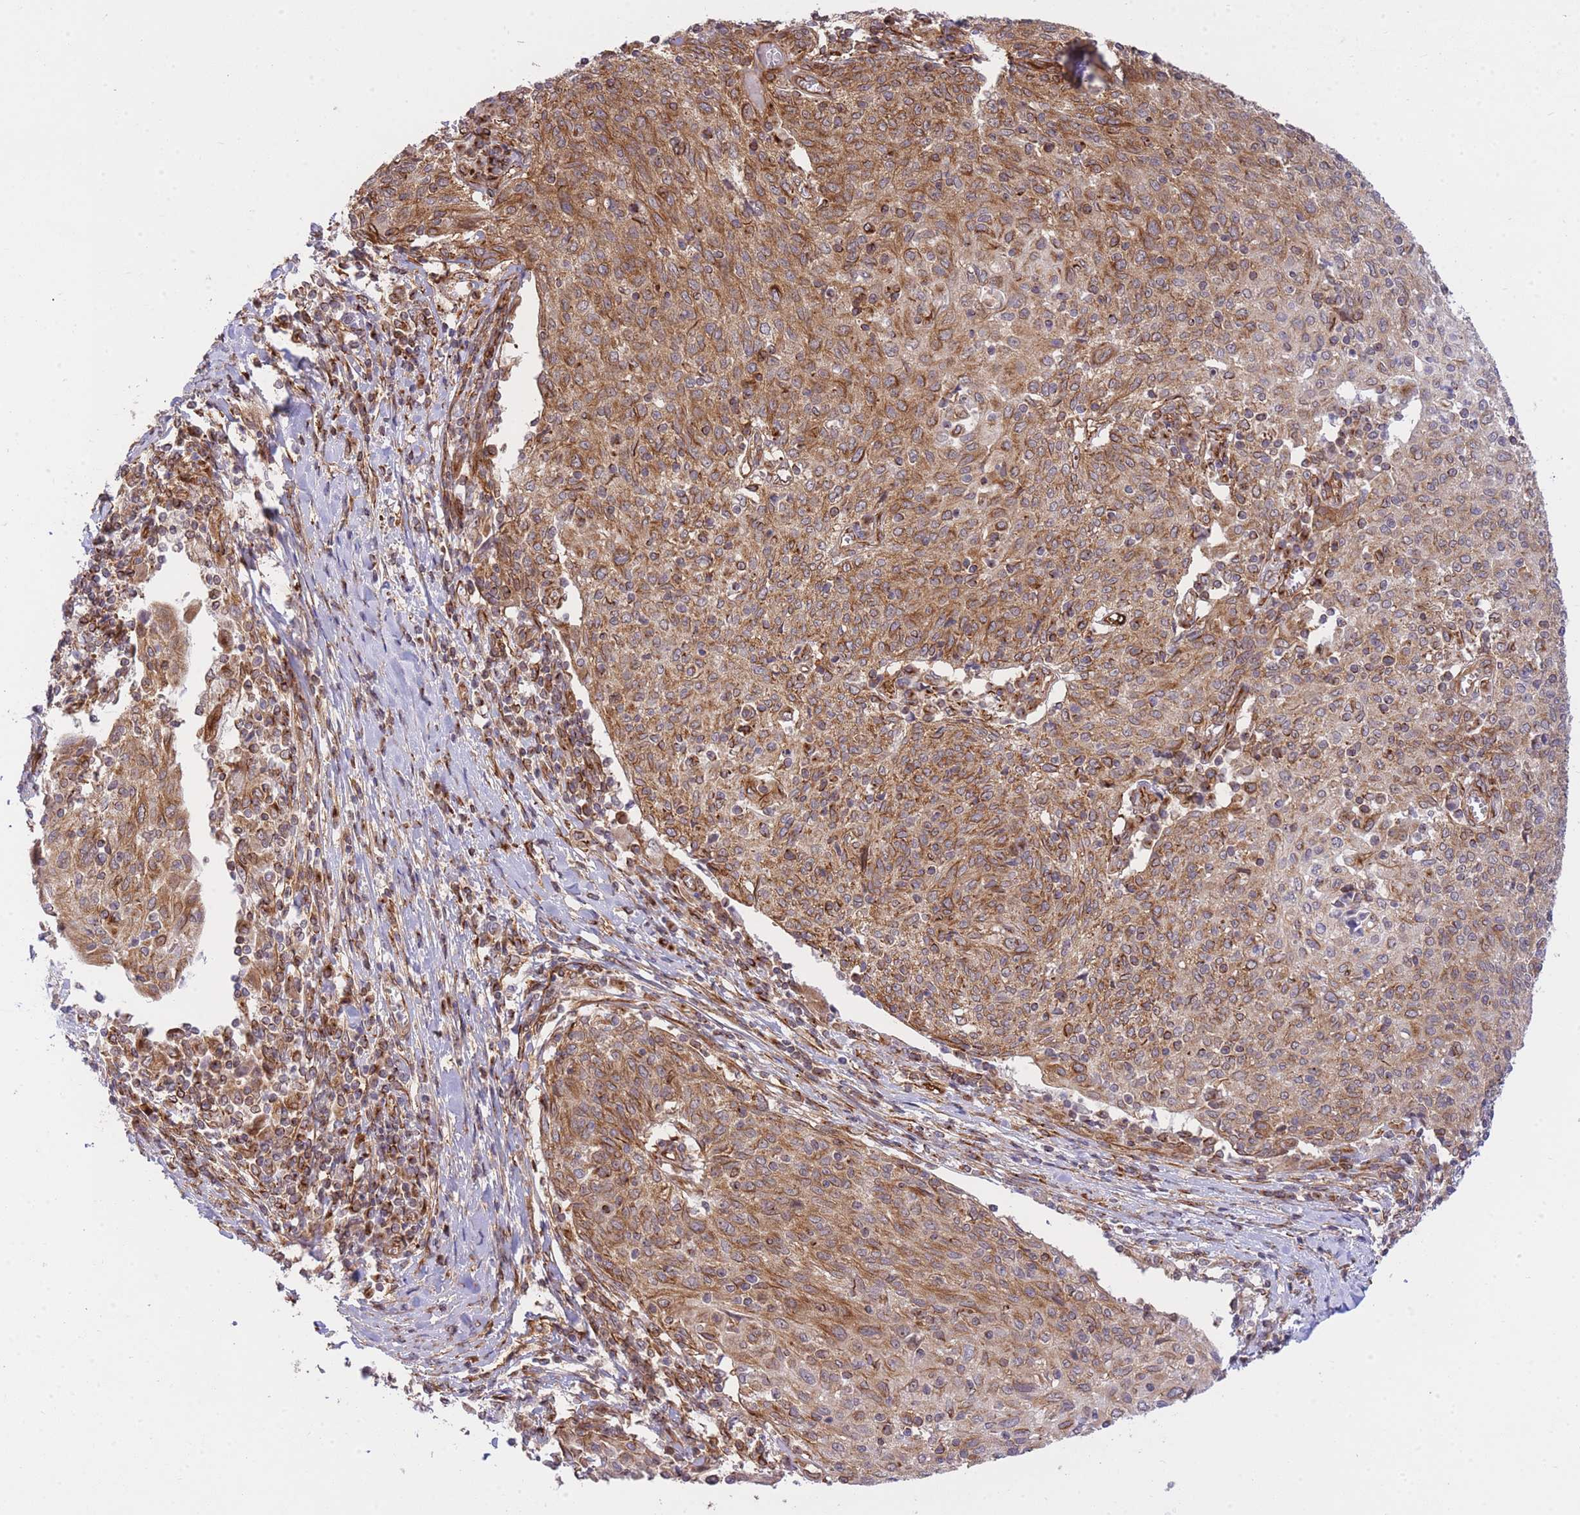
{"staining": {"intensity": "moderate", "quantity": ">75%", "location": "cytoplasmic/membranous"}, "tissue": "cervical cancer", "cell_type": "Tumor cells", "image_type": "cancer", "snomed": [{"axis": "morphology", "description": "Squamous cell carcinoma, NOS"}, {"axis": "topography", "description": "Cervix"}], "caption": "Squamous cell carcinoma (cervical) was stained to show a protein in brown. There is medium levels of moderate cytoplasmic/membranous positivity in approximately >75% of tumor cells.", "gene": "EXOSC8", "patient": {"sex": "female", "age": 52}}